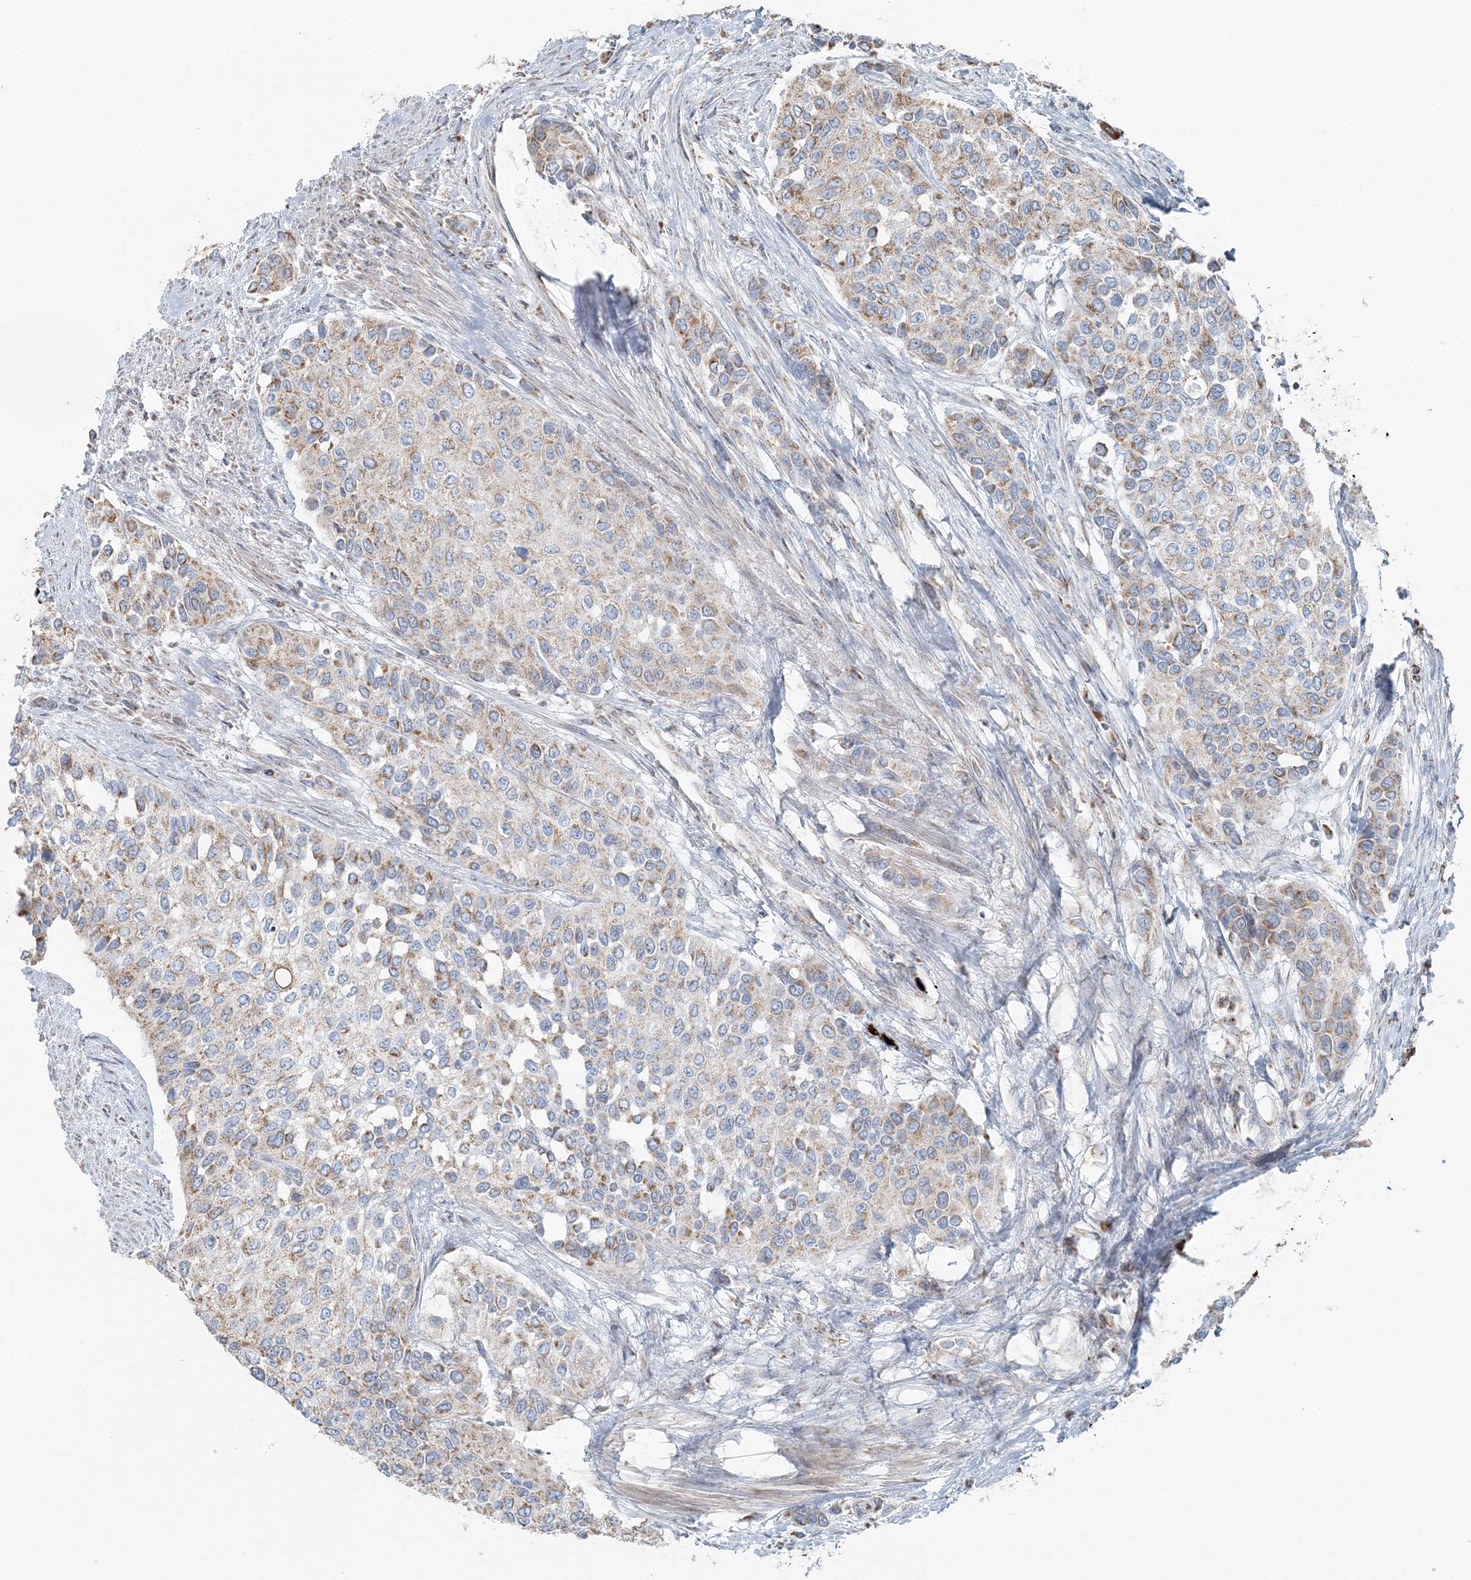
{"staining": {"intensity": "weak", "quantity": ">75%", "location": "cytoplasmic/membranous"}, "tissue": "urothelial cancer", "cell_type": "Tumor cells", "image_type": "cancer", "snomed": [{"axis": "morphology", "description": "Normal tissue, NOS"}, {"axis": "morphology", "description": "Urothelial carcinoma, High grade"}, {"axis": "topography", "description": "Vascular tissue"}, {"axis": "topography", "description": "Urinary bladder"}], "caption": "Approximately >75% of tumor cells in human urothelial carcinoma (high-grade) exhibit weak cytoplasmic/membranous protein staining as visualized by brown immunohistochemical staining.", "gene": "SLC22A16", "patient": {"sex": "female", "age": 56}}